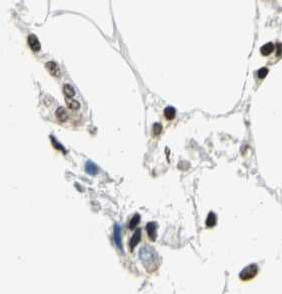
{"staining": {"intensity": "strong", "quantity": "25%-75%", "location": "nuclear"}, "tissue": "breast cancer", "cell_type": "Tumor cells", "image_type": "cancer", "snomed": [{"axis": "morphology", "description": "Duct carcinoma"}, {"axis": "topography", "description": "Breast"}], "caption": "A micrograph showing strong nuclear staining in approximately 25%-75% of tumor cells in invasive ductal carcinoma (breast), as visualized by brown immunohistochemical staining.", "gene": "HMGB1", "patient": {"sex": "female", "age": 80}}